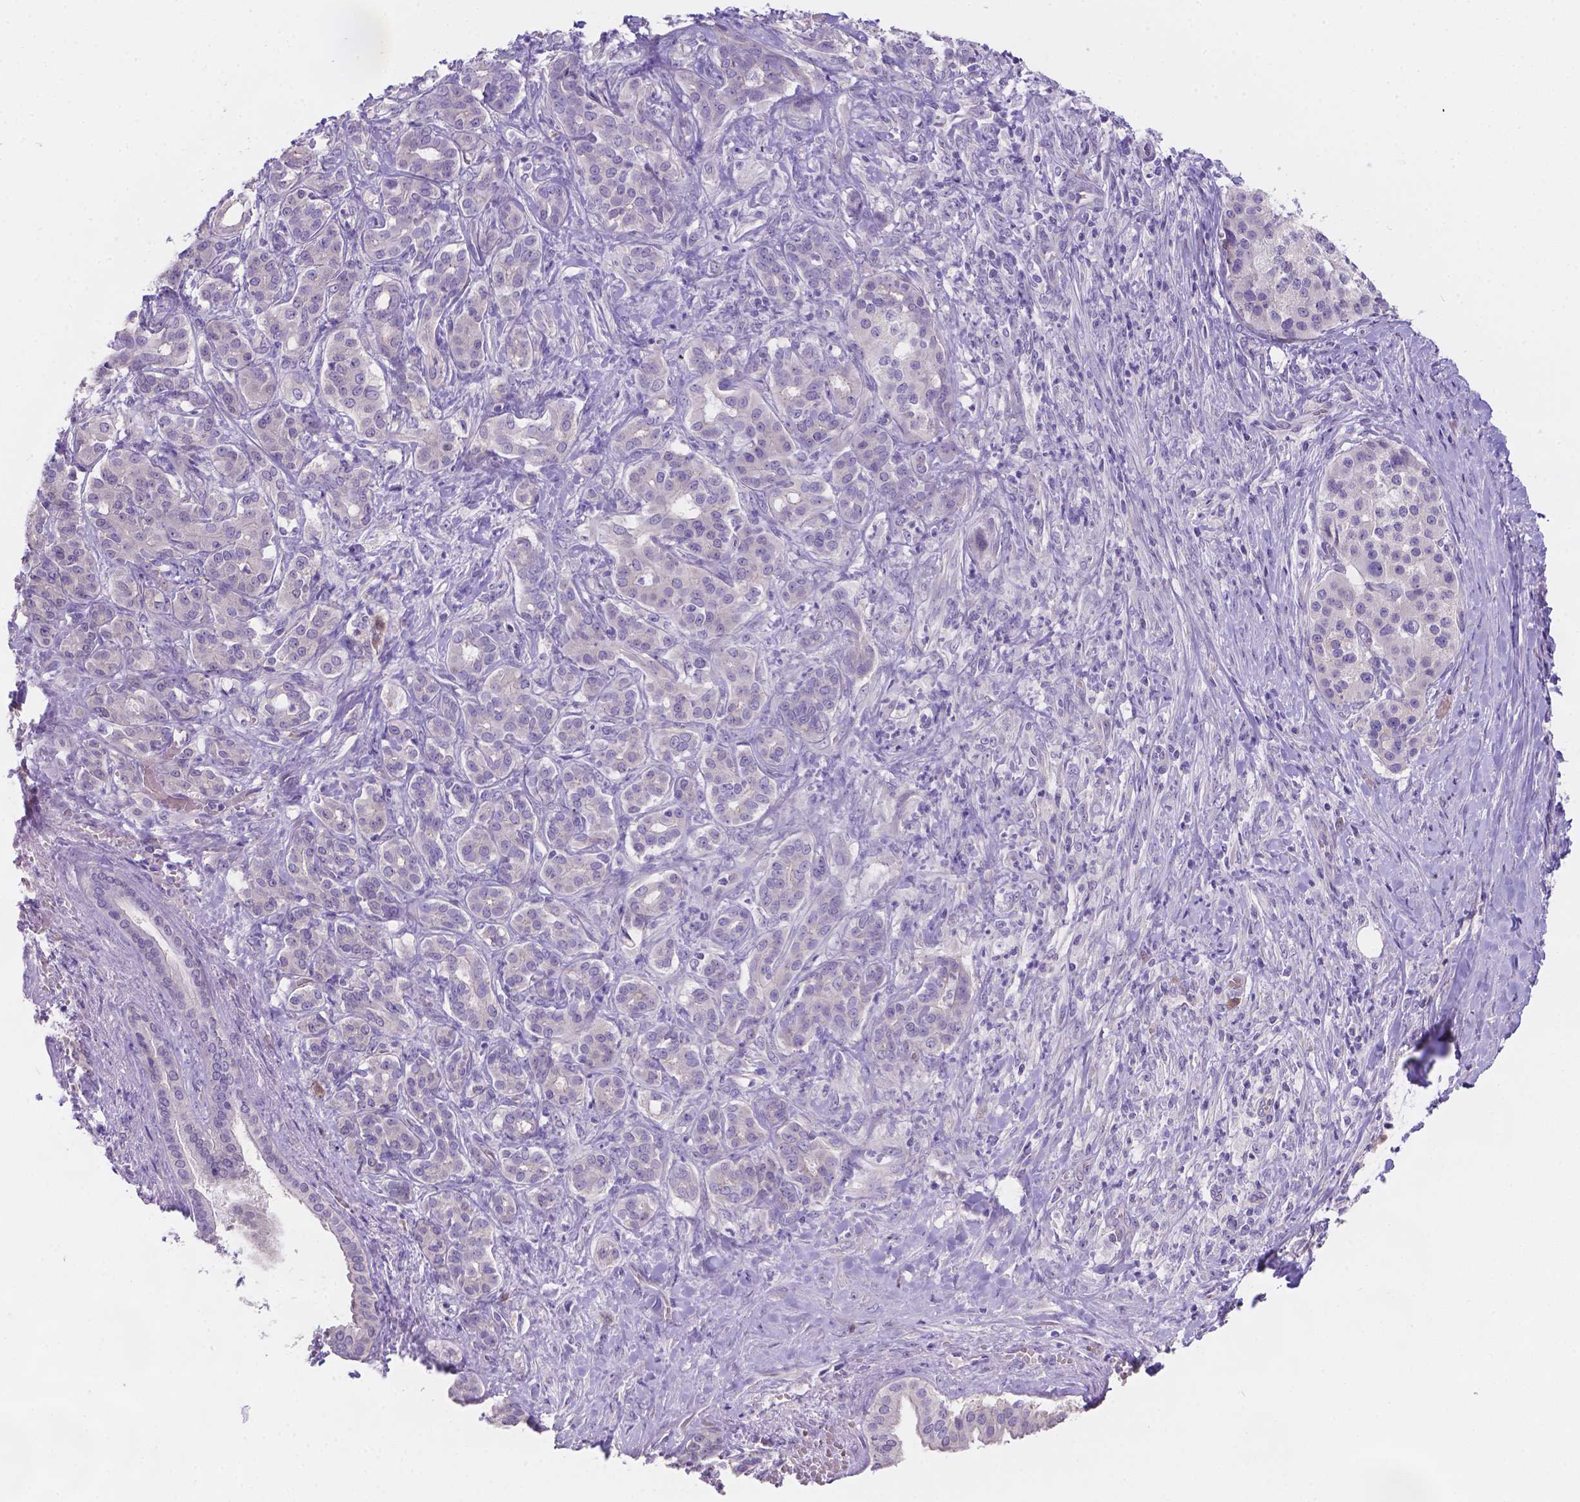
{"staining": {"intensity": "negative", "quantity": "none", "location": "none"}, "tissue": "pancreatic cancer", "cell_type": "Tumor cells", "image_type": "cancer", "snomed": [{"axis": "morphology", "description": "Normal tissue, NOS"}, {"axis": "morphology", "description": "Inflammation, NOS"}, {"axis": "morphology", "description": "Adenocarcinoma, NOS"}, {"axis": "topography", "description": "Pancreas"}], "caption": "DAB (3,3'-diaminobenzidine) immunohistochemical staining of adenocarcinoma (pancreatic) displays no significant staining in tumor cells. (Stains: DAB (3,3'-diaminobenzidine) IHC with hematoxylin counter stain, Microscopy: brightfield microscopy at high magnification).", "gene": "CD96", "patient": {"sex": "male", "age": 57}}